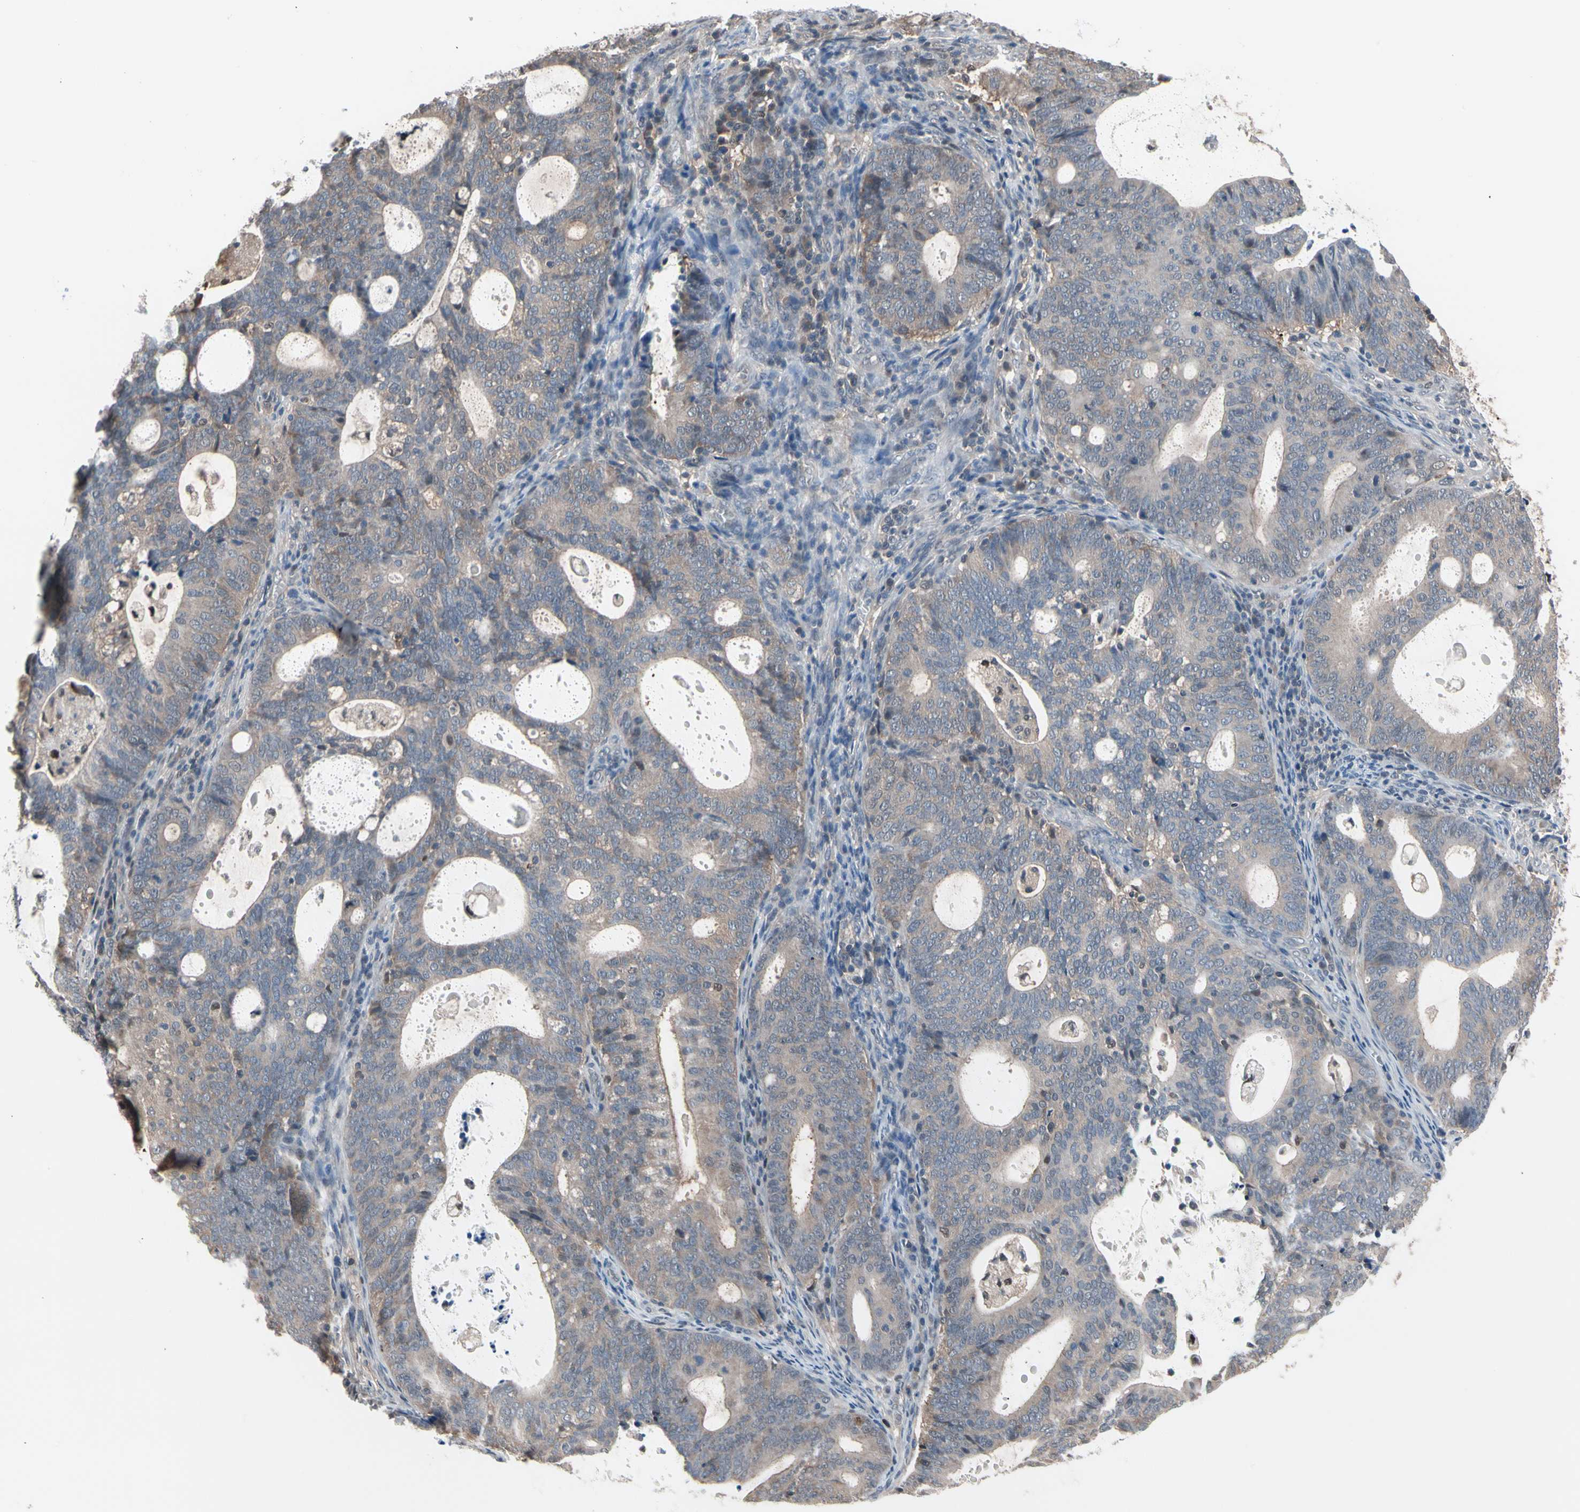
{"staining": {"intensity": "weak", "quantity": ">75%", "location": "cytoplasmic/membranous"}, "tissue": "endometrial cancer", "cell_type": "Tumor cells", "image_type": "cancer", "snomed": [{"axis": "morphology", "description": "Adenocarcinoma, NOS"}, {"axis": "topography", "description": "Uterus"}], "caption": "Weak cytoplasmic/membranous protein positivity is identified in approximately >75% of tumor cells in endometrial adenocarcinoma. Nuclei are stained in blue.", "gene": "PSMA2", "patient": {"sex": "female", "age": 83}}